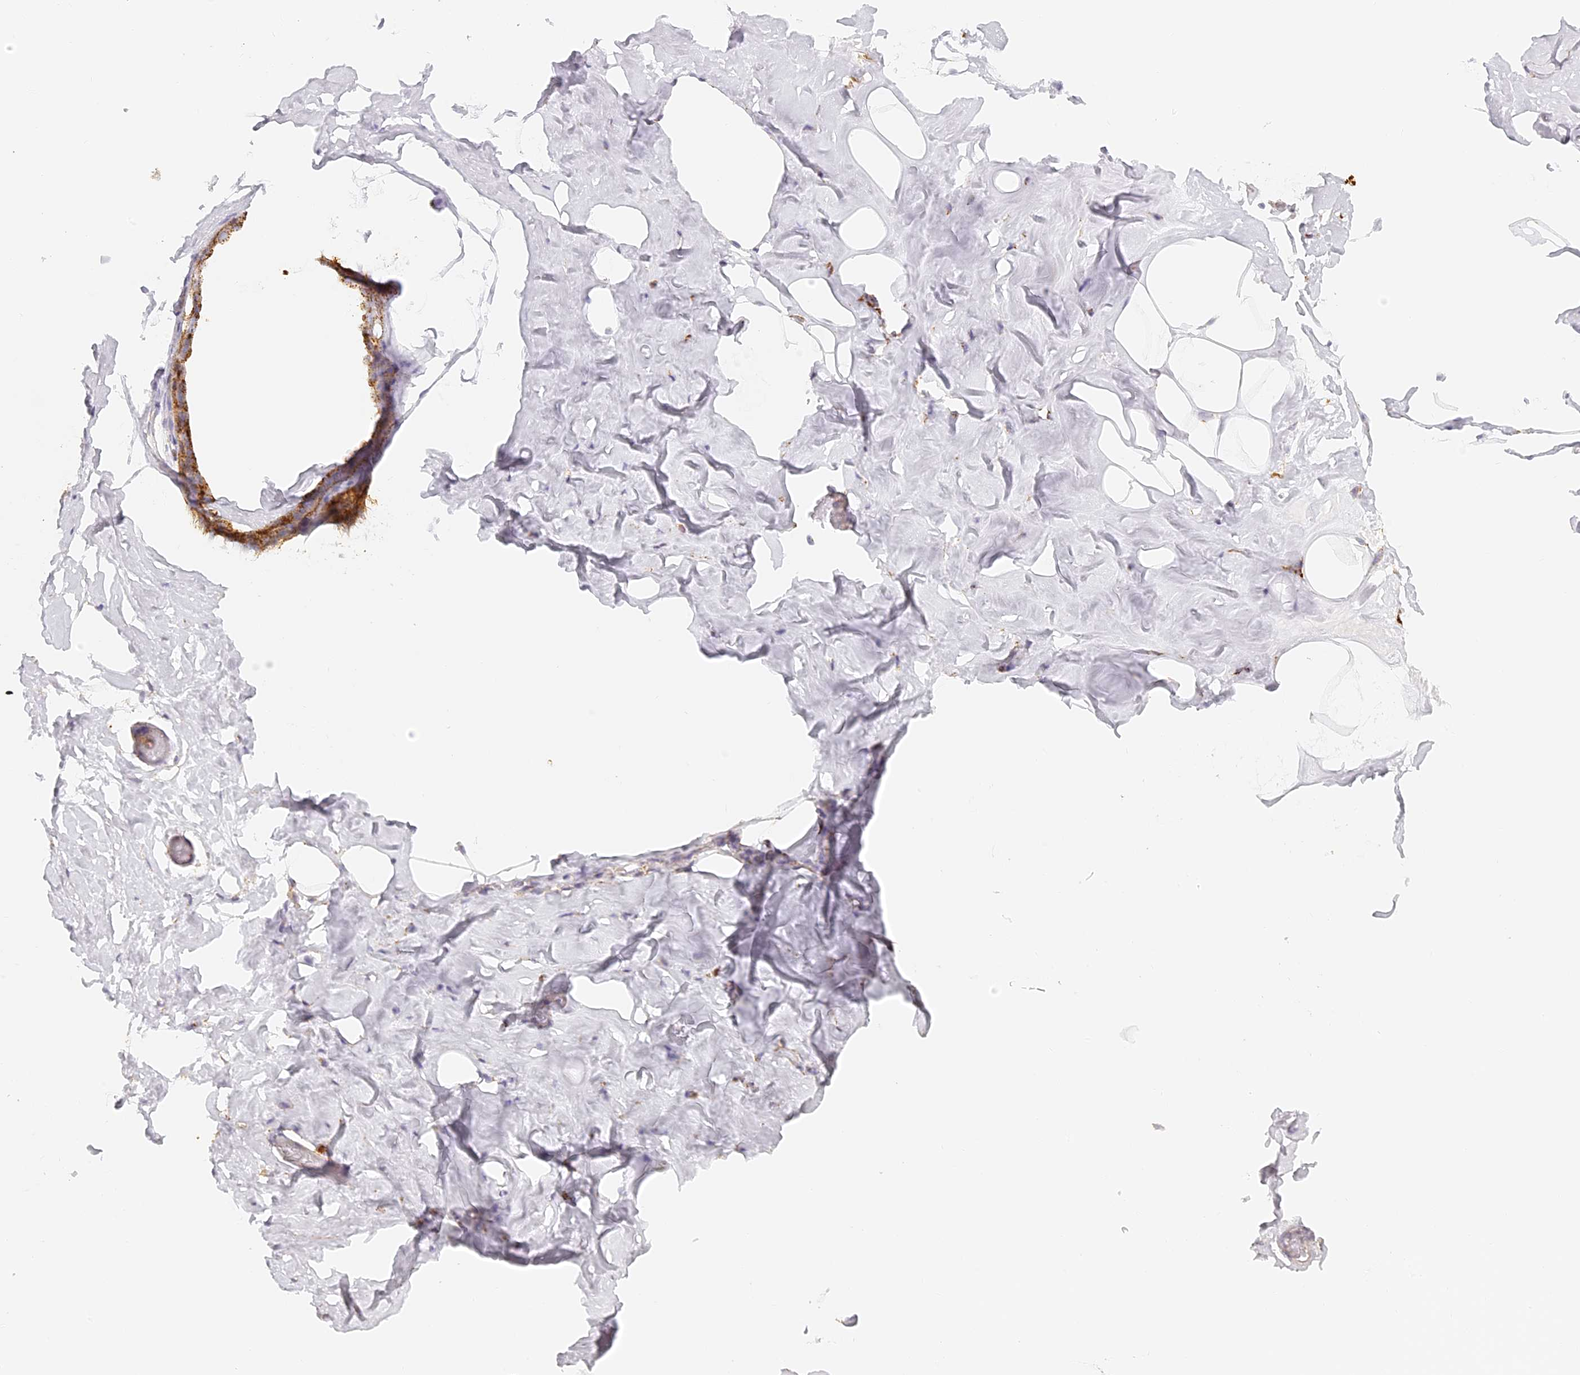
{"staining": {"intensity": "negative", "quantity": "none", "location": "none"}, "tissue": "adipose tissue", "cell_type": "Adipocytes", "image_type": "normal", "snomed": [{"axis": "morphology", "description": "Normal tissue, NOS"}, {"axis": "morphology", "description": "Fibrosis, NOS"}, {"axis": "topography", "description": "Breast"}, {"axis": "topography", "description": "Adipose tissue"}], "caption": "The histopathology image reveals no significant positivity in adipocytes of adipose tissue. (DAB immunohistochemistry visualized using brightfield microscopy, high magnification).", "gene": "LAMP2", "patient": {"sex": "female", "age": 39}}